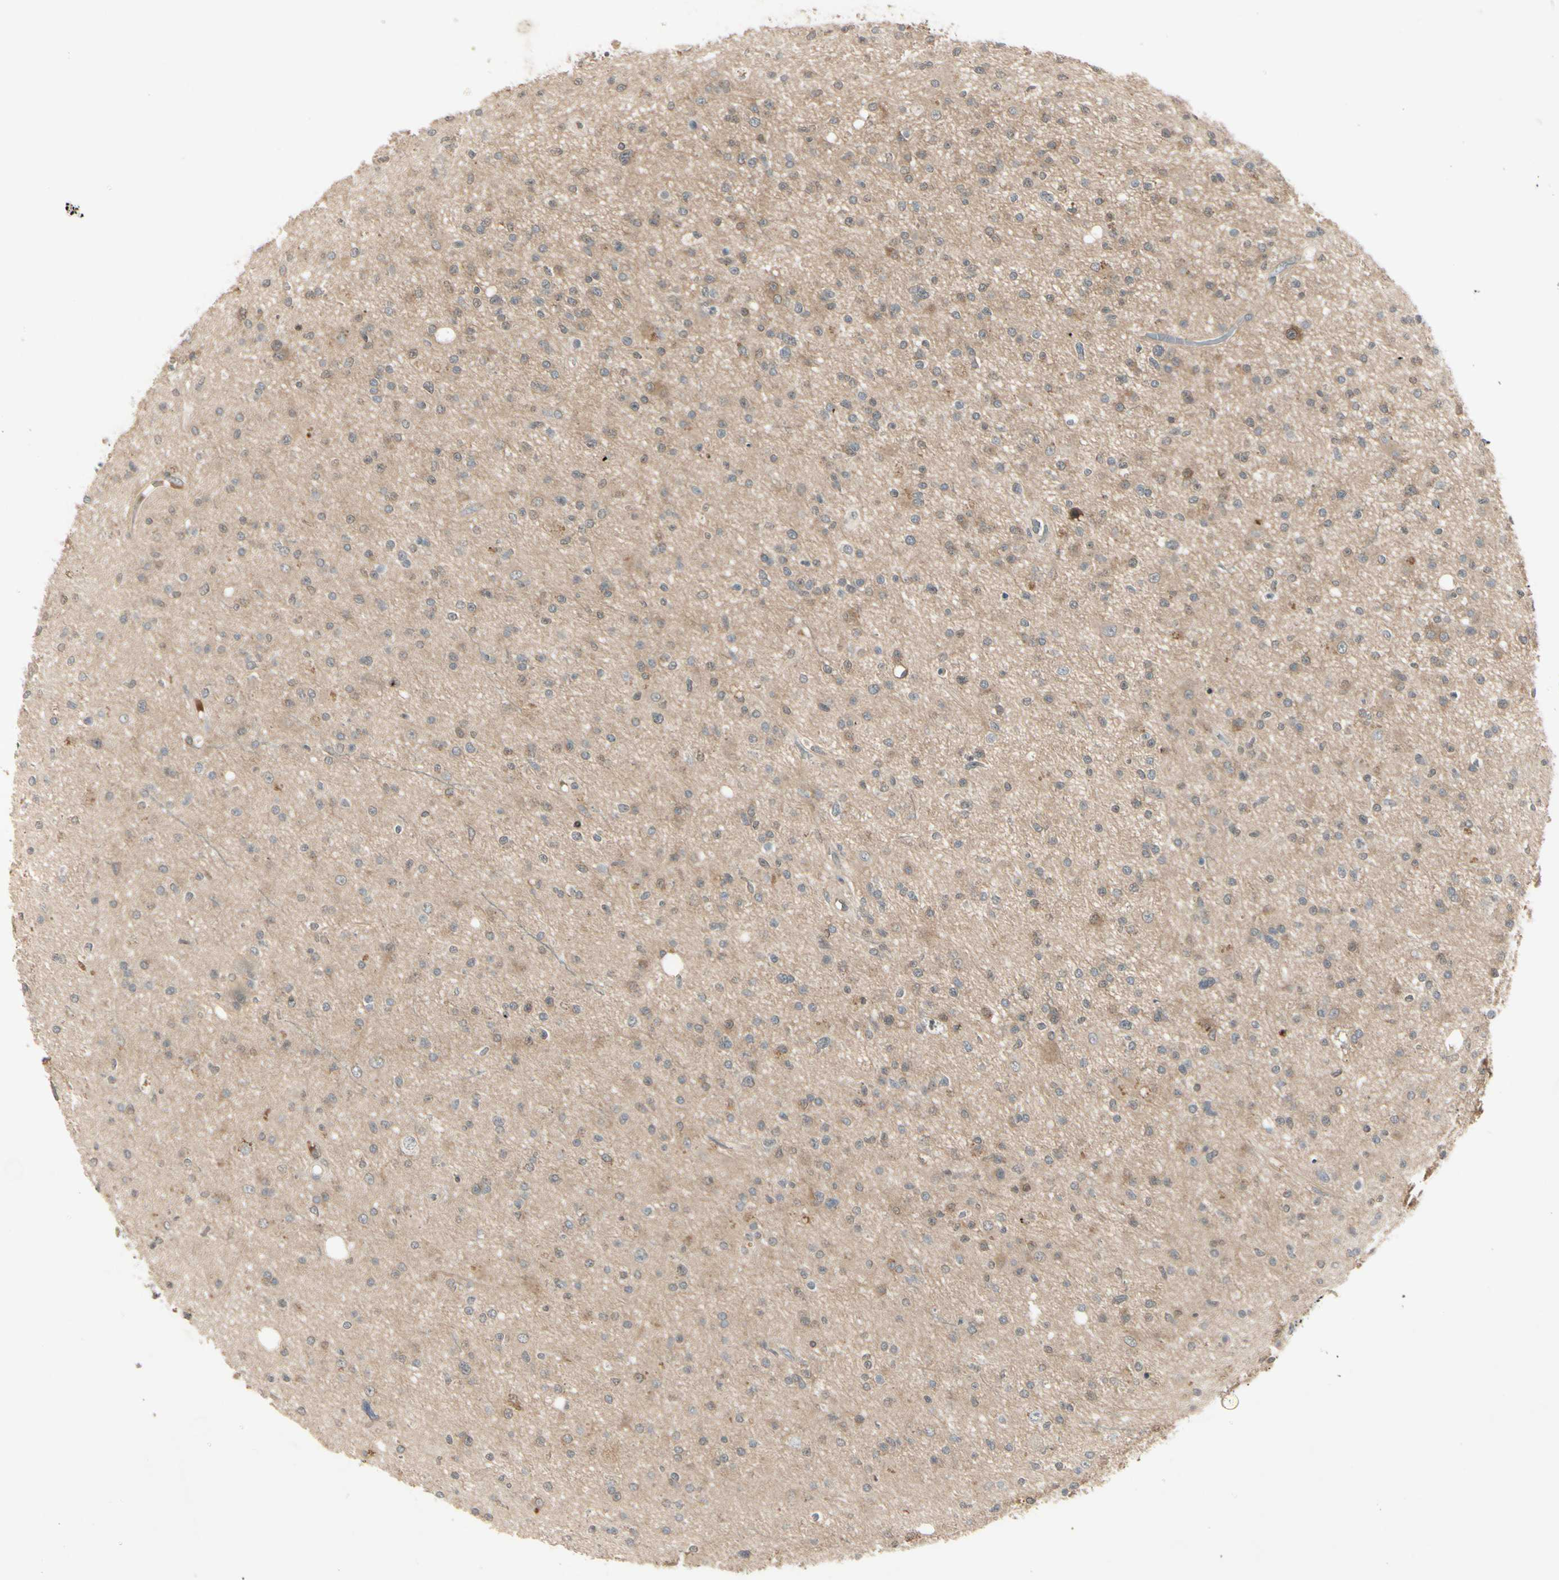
{"staining": {"intensity": "moderate", "quantity": ">75%", "location": "cytoplasmic/membranous"}, "tissue": "glioma", "cell_type": "Tumor cells", "image_type": "cancer", "snomed": [{"axis": "morphology", "description": "Glioma, malignant, High grade"}, {"axis": "topography", "description": "Brain"}], "caption": "Human glioma stained for a protein (brown) demonstrates moderate cytoplasmic/membranous positive staining in about >75% of tumor cells.", "gene": "FHDC1", "patient": {"sex": "male", "age": 33}}